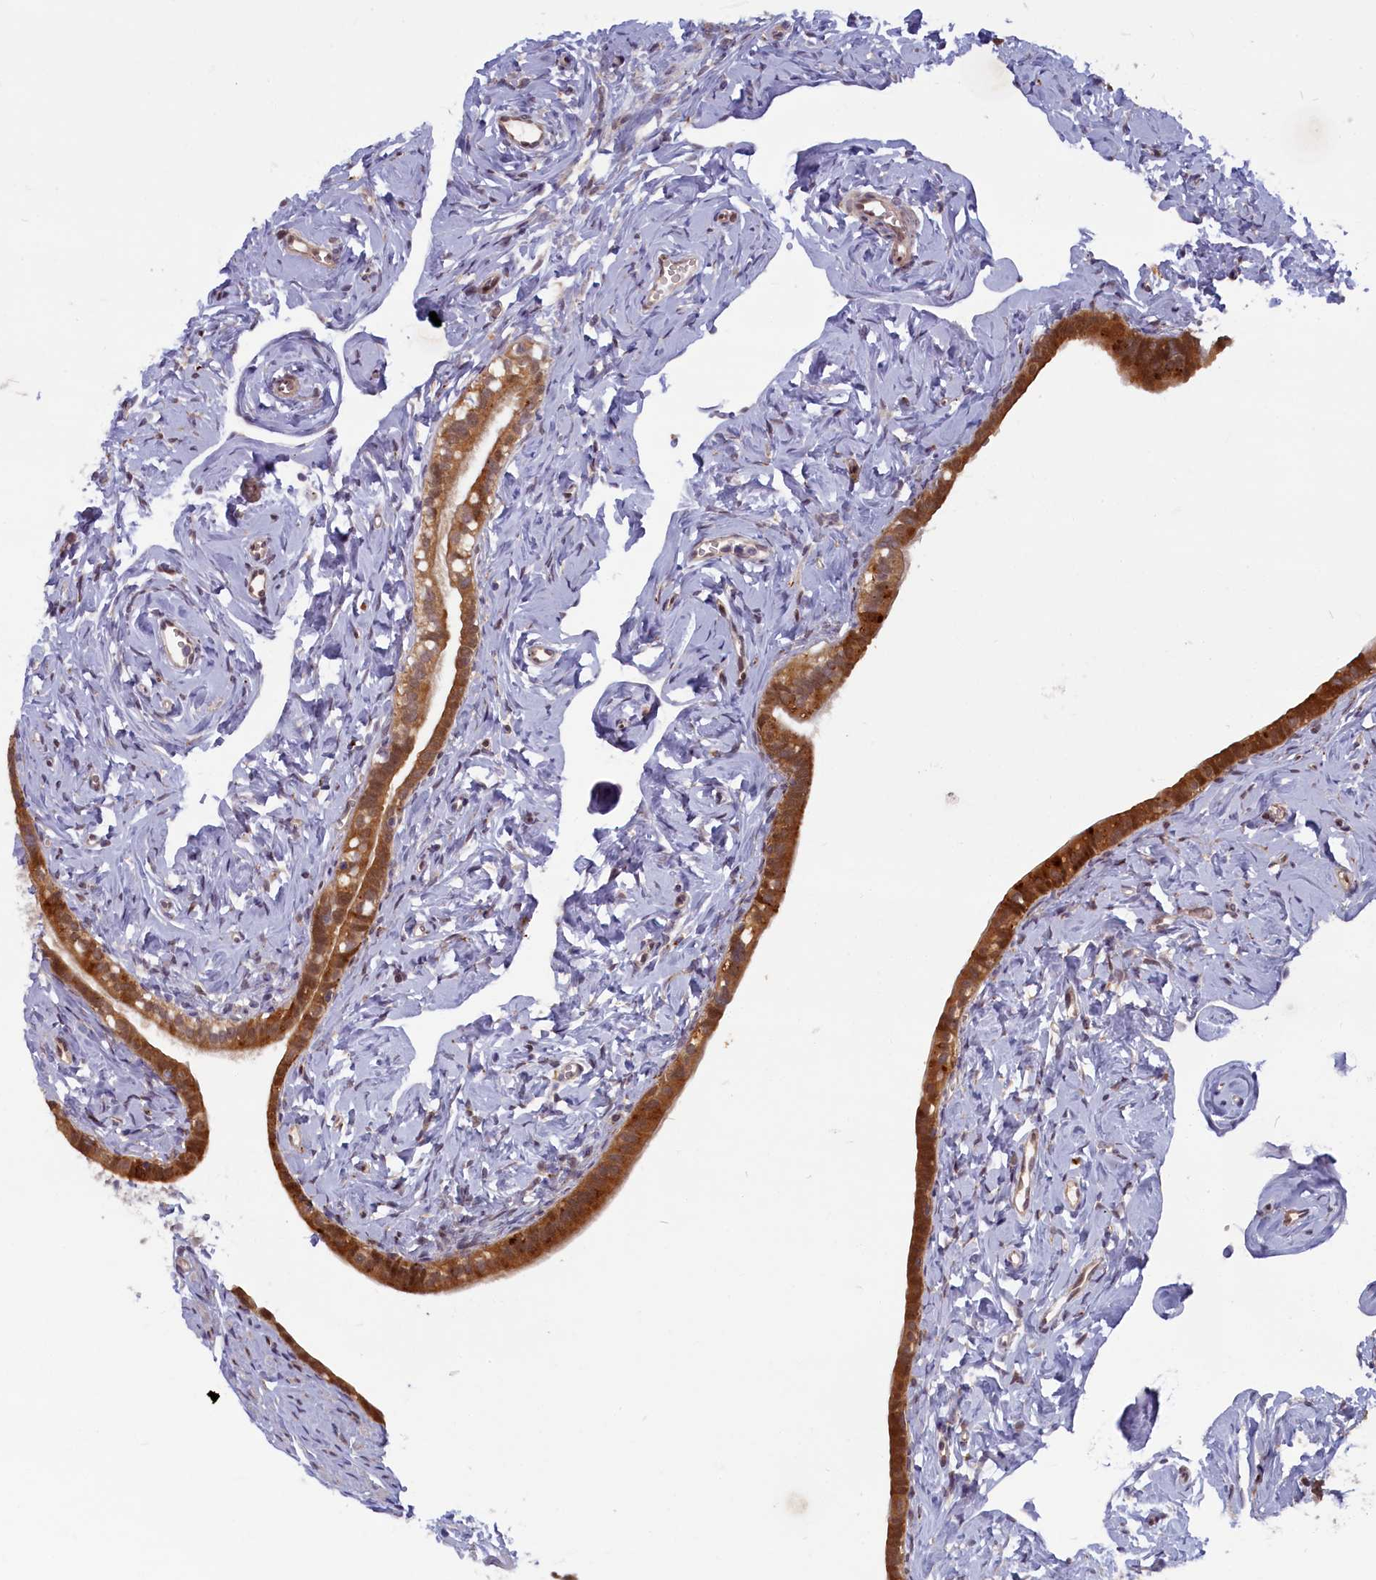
{"staining": {"intensity": "moderate", "quantity": ">75%", "location": "cytoplasmic/membranous,nuclear"}, "tissue": "fallopian tube", "cell_type": "Glandular cells", "image_type": "normal", "snomed": [{"axis": "morphology", "description": "Normal tissue, NOS"}, {"axis": "topography", "description": "Fallopian tube"}], "caption": "Human fallopian tube stained for a protein (brown) exhibits moderate cytoplasmic/membranous,nuclear positive positivity in approximately >75% of glandular cells.", "gene": "FCSK", "patient": {"sex": "female", "age": 66}}